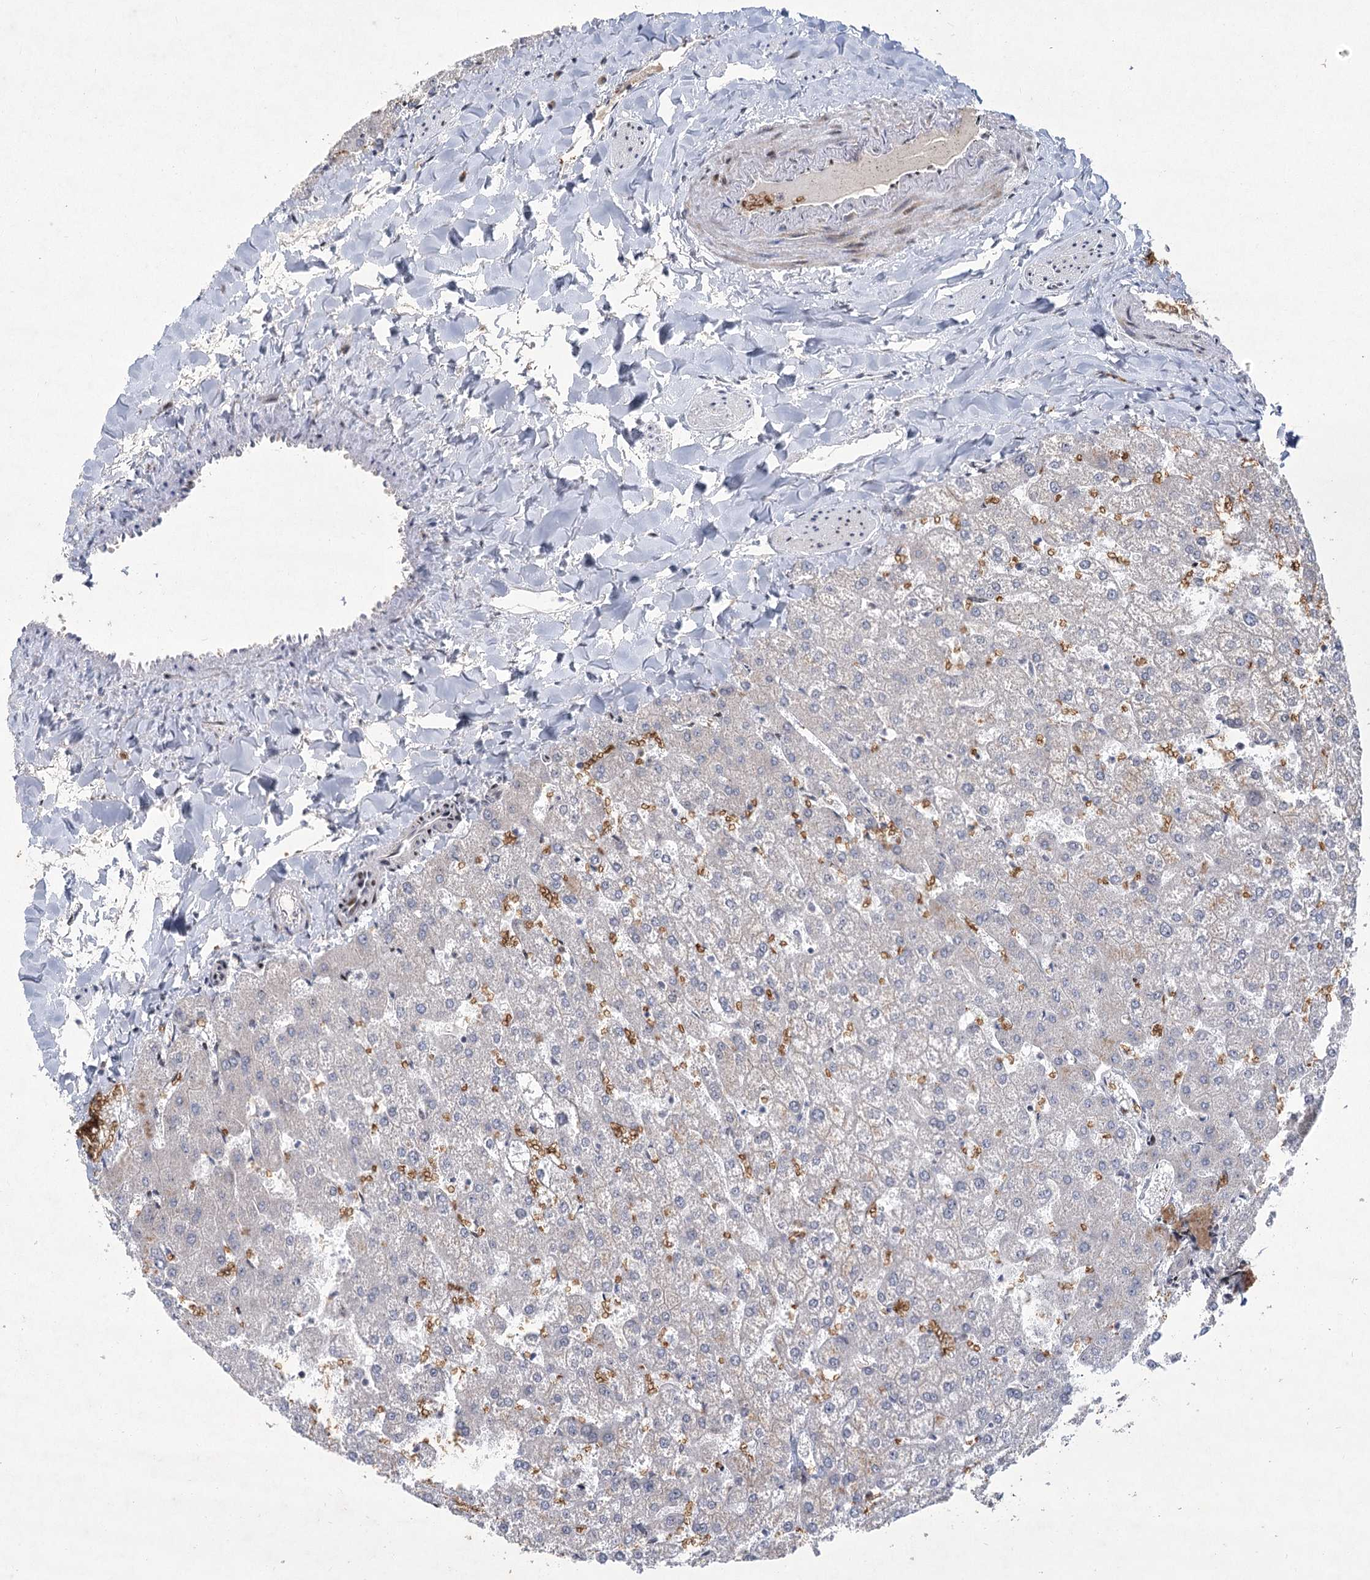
{"staining": {"intensity": "negative", "quantity": "none", "location": "none"}, "tissue": "liver", "cell_type": "Cholangiocytes", "image_type": "normal", "snomed": [{"axis": "morphology", "description": "Normal tissue, NOS"}, {"axis": "topography", "description": "Liver"}], "caption": "IHC of benign human liver exhibits no positivity in cholangiocytes.", "gene": "NSMCE4A", "patient": {"sex": "female", "age": 32}}